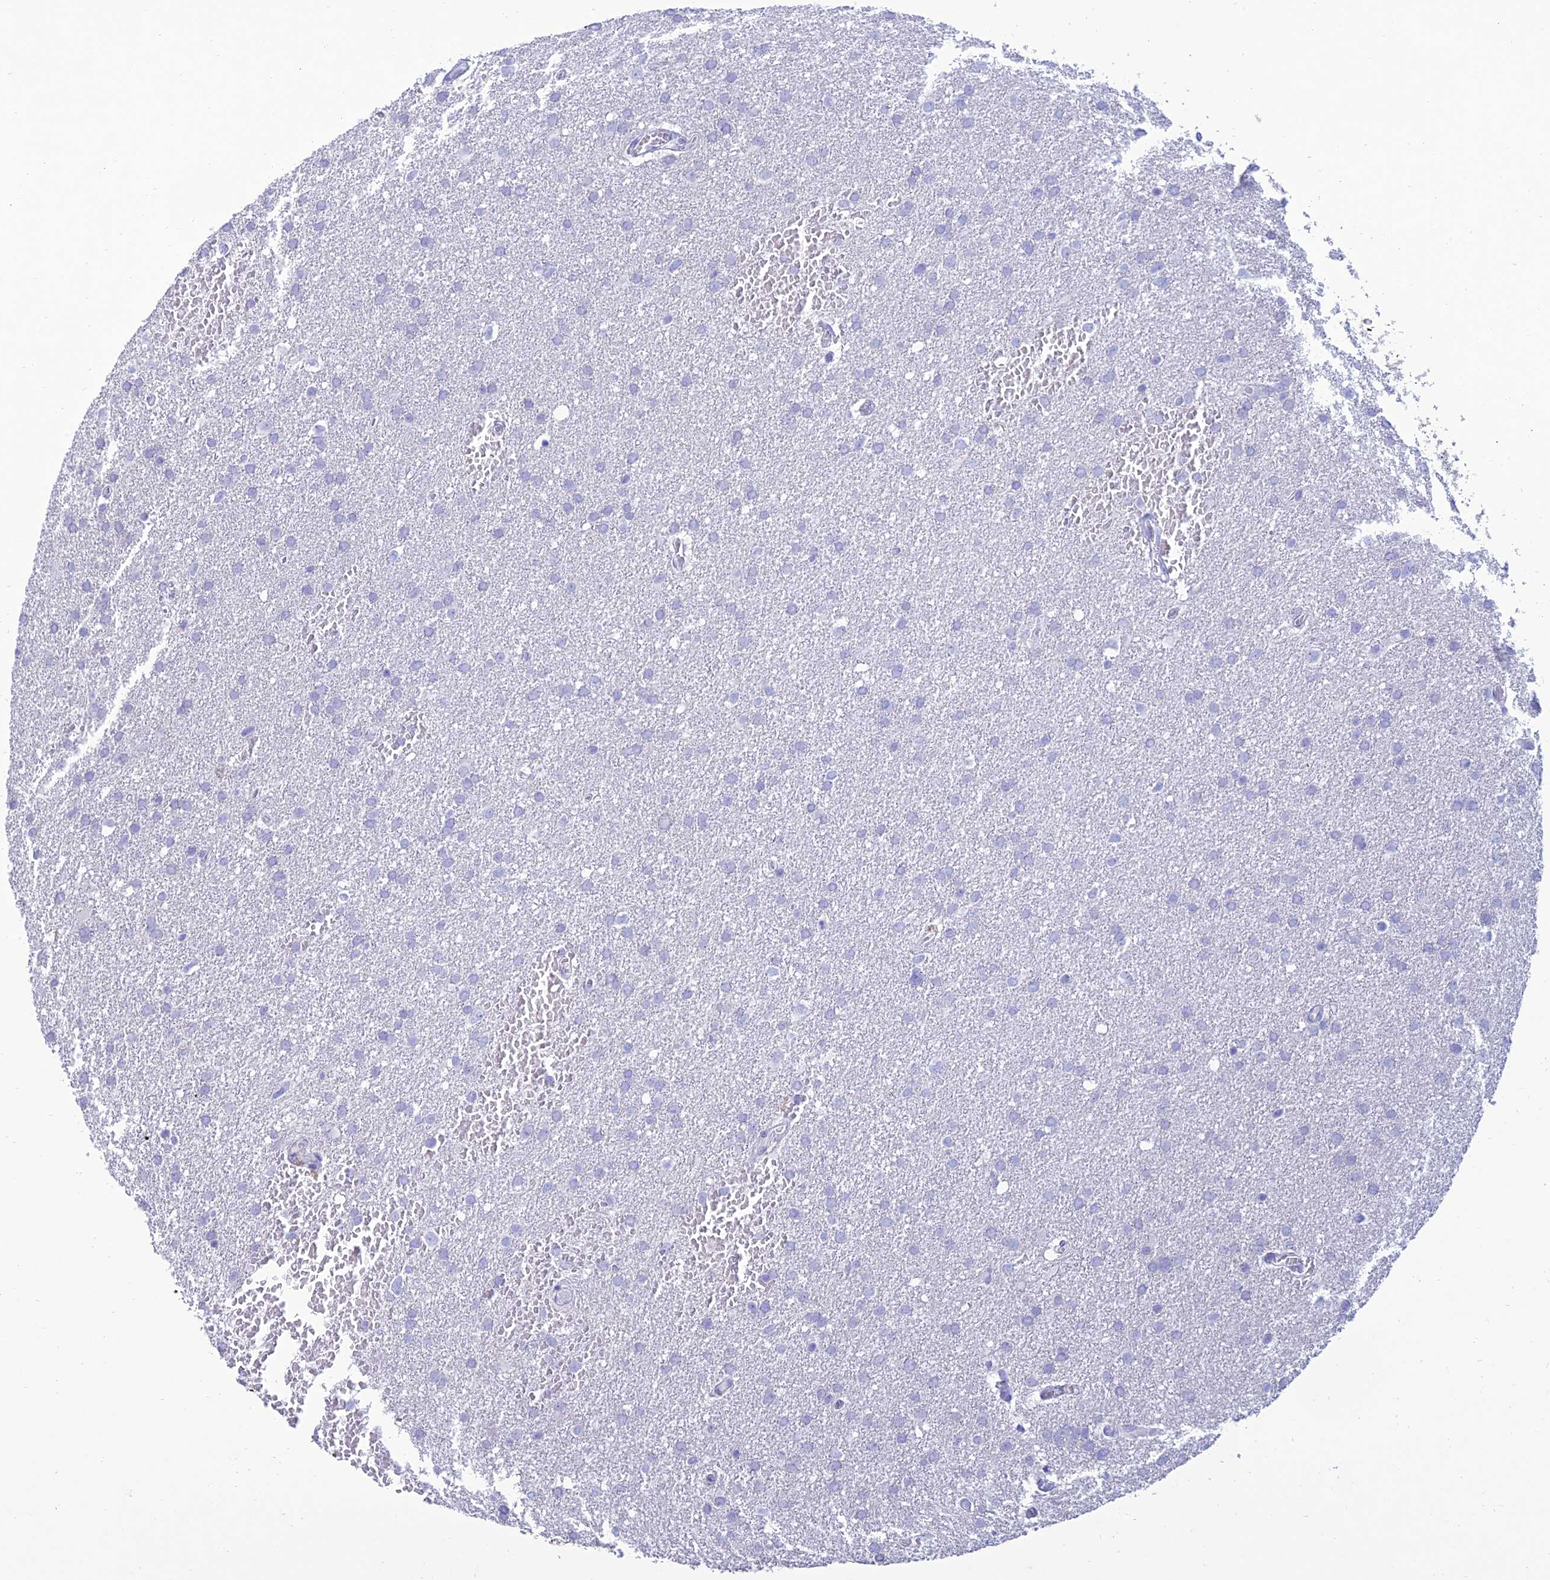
{"staining": {"intensity": "negative", "quantity": "none", "location": "none"}, "tissue": "glioma", "cell_type": "Tumor cells", "image_type": "cancer", "snomed": [{"axis": "morphology", "description": "Glioma, malignant, High grade"}, {"axis": "topography", "description": "Cerebral cortex"}], "caption": "Human glioma stained for a protein using immunohistochemistry (IHC) shows no expression in tumor cells.", "gene": "MAL2", "patient": {"sex": "female", "age": 36}}